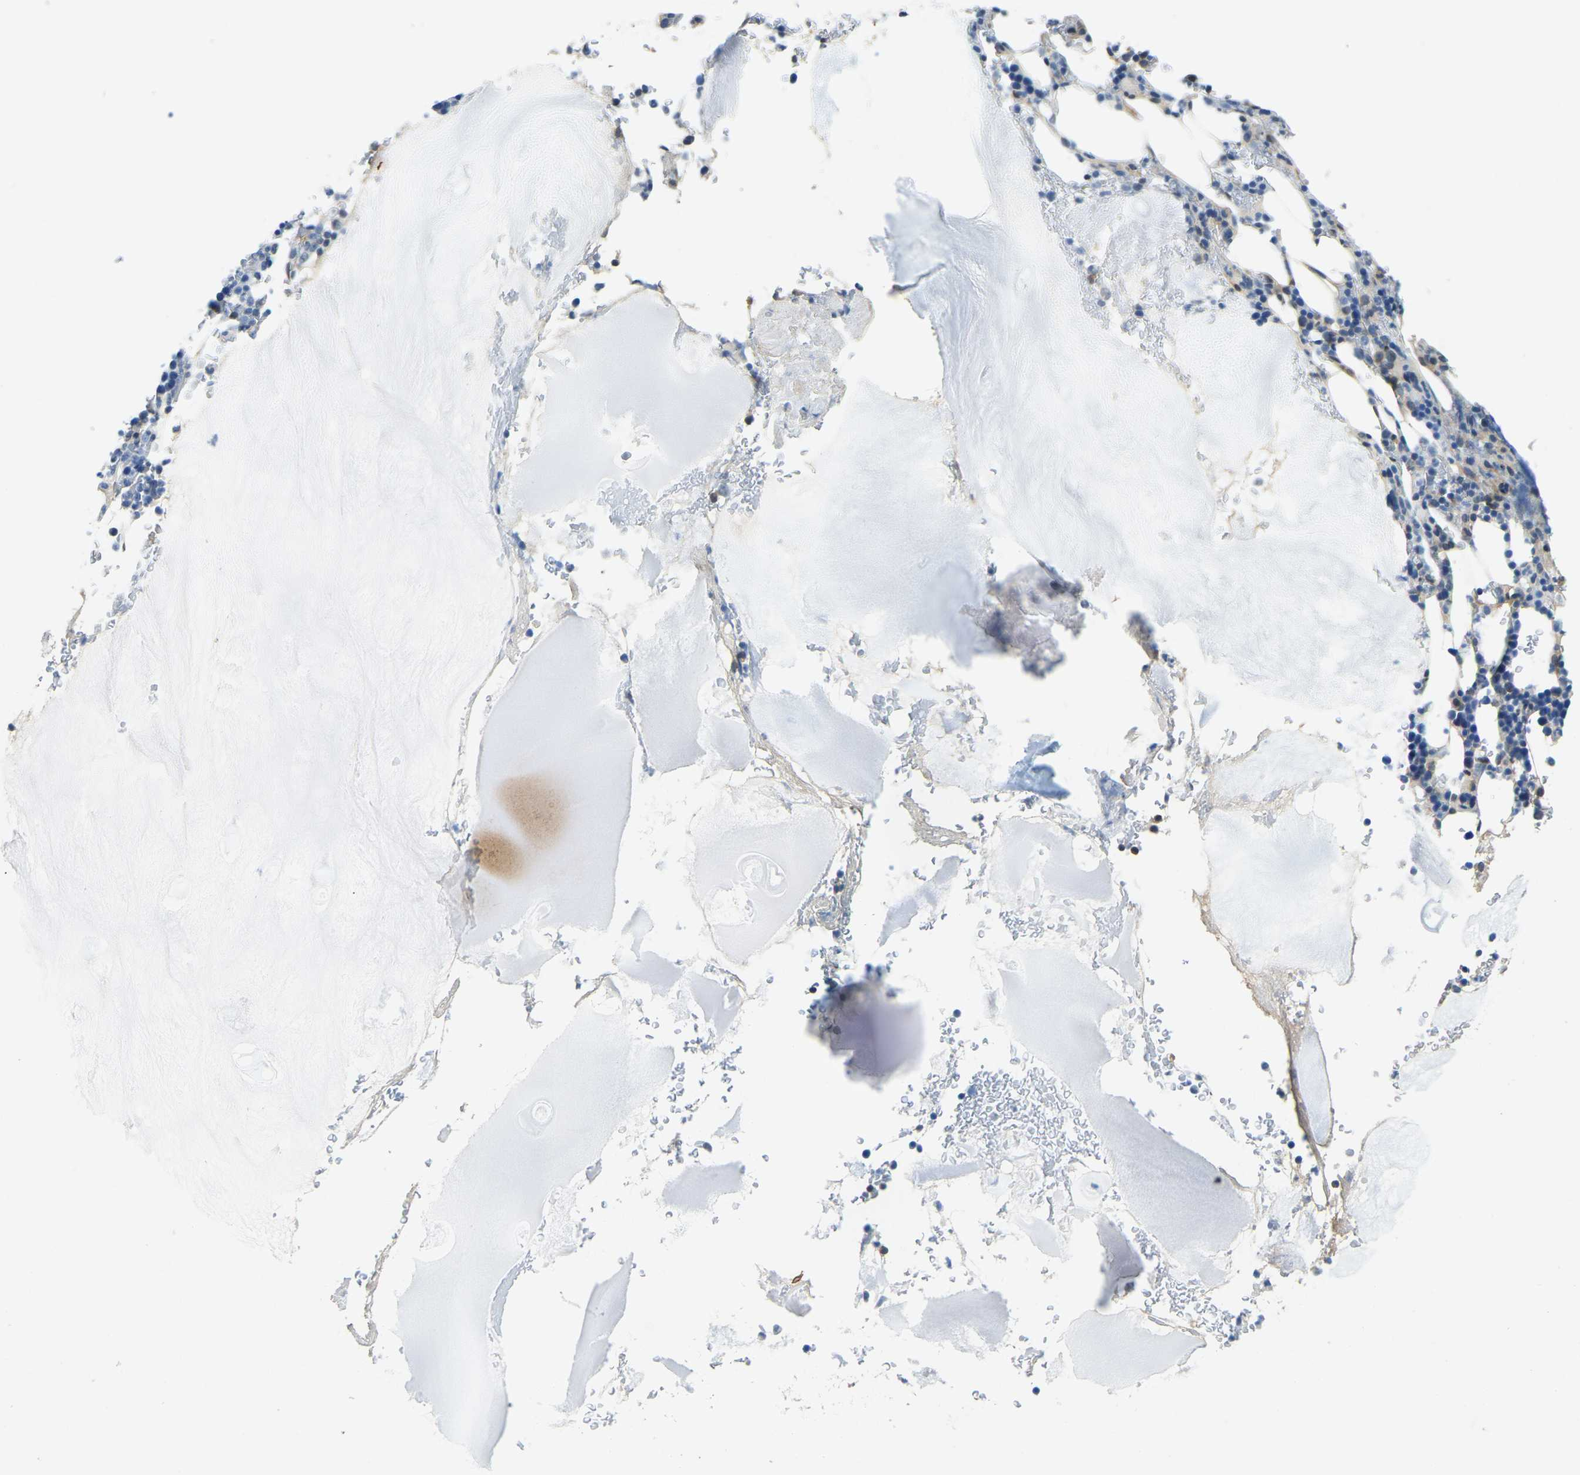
{"staining": {"intensity": "weak", "quantity": "<25%", "location": "cytoplasmic/membranous"}, "tissue": "bone marrow", "cell_type": "Hematopoietic cells", "image_type": "normal", "snomed": [{"axis": "morphology", "description": "Normal tissue, NOS"}, {"axis": "topography", "description": "Bone marrow"}], "caption": "Immunohistochemistry micrograph of unremarkable bone marrow: human bone marrow stained with DAB demonstrates no significant protein expression in hematopoietic cells.", "gene": "AHNAK", "patient": {"sex": "female", "age": 81}}